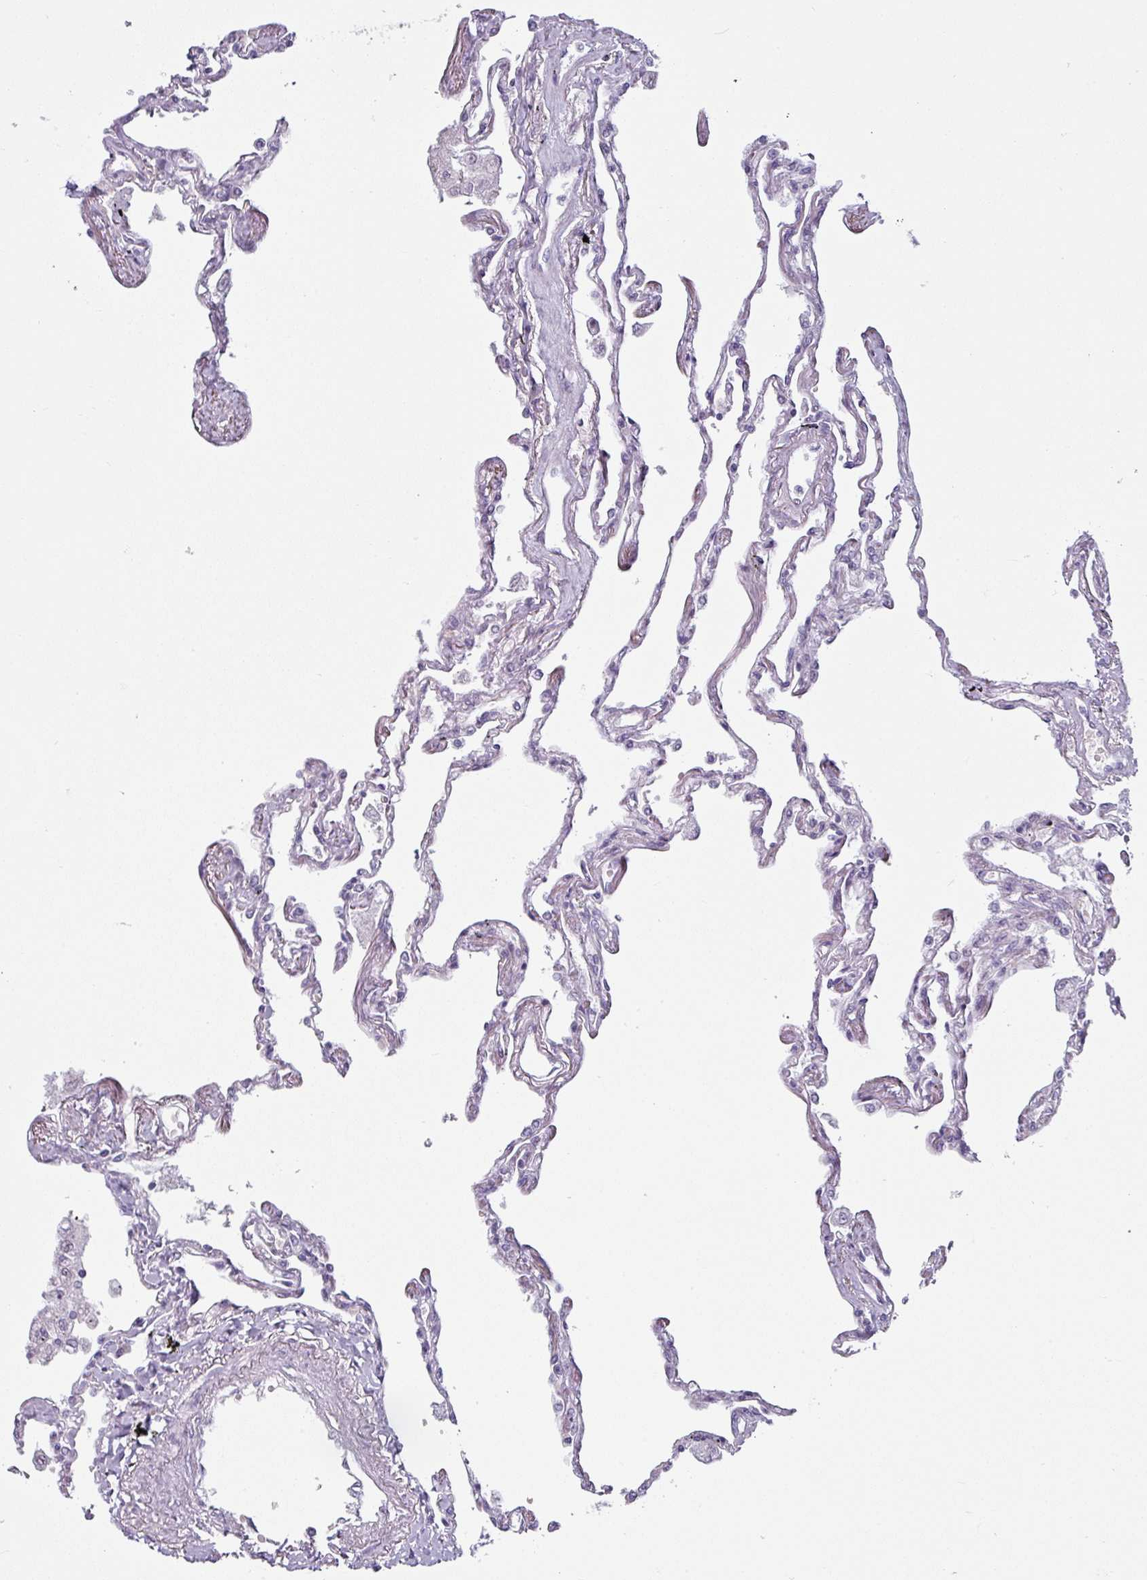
{"staining": {"intensity": "negative", "quantity": "none", "location": "none"}, "tissue": "lung", "cell_type": "Alveolar cells", "image_type": "normal", "snomed": [{"axis": "morphology", "description": "Normal tissue, NOS"}, {"axis": "topography", "description": "Lung"}], "caption": "A high-resolution micrograph shows immunohistochemistry staining of unremarkable lung, which exhibits no significant staining in alveolar cells.", "gene": "CLCA1", "patient": {"sex": "female", "age": 67}}